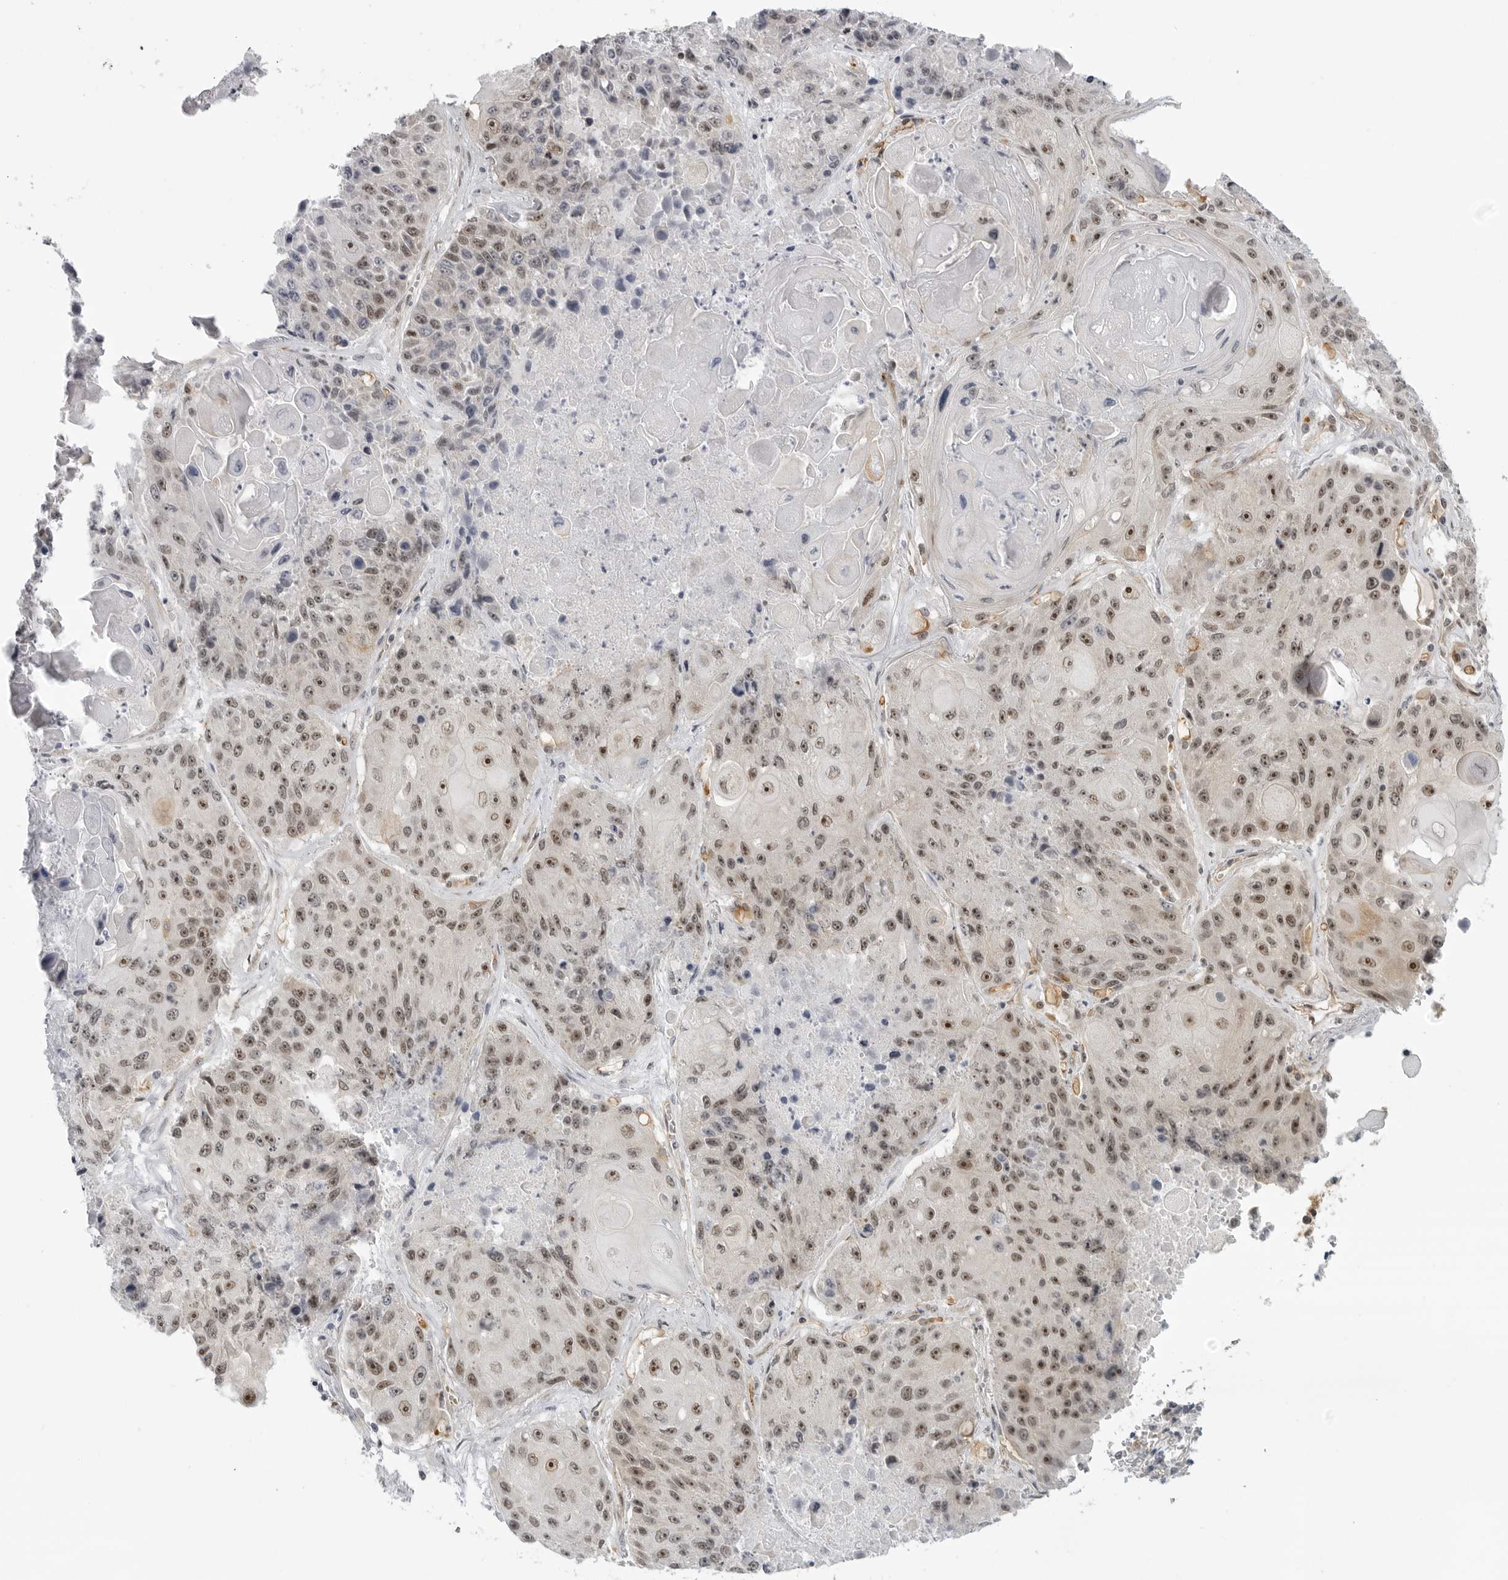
{"staining": {"intensity": "moderate", "quantity": ">75%", "location": "nuclear"}, "tissue": "lung cancer", "cell_type": "Tumor cells", "image_type": "cancer", "snomed": [{"axis": "morphology", "description": "Squamous cell carcinoma, NOS"}, {"axis": "topography", "description": "Lung"}], "caption": "Moderate nuclear protein staining is seen in about >75% of tumor cells in lung cancer (squamous cell carcinoma).", "gene": "CEP295NL", "patient": {"sex": "male", "age": 61}}